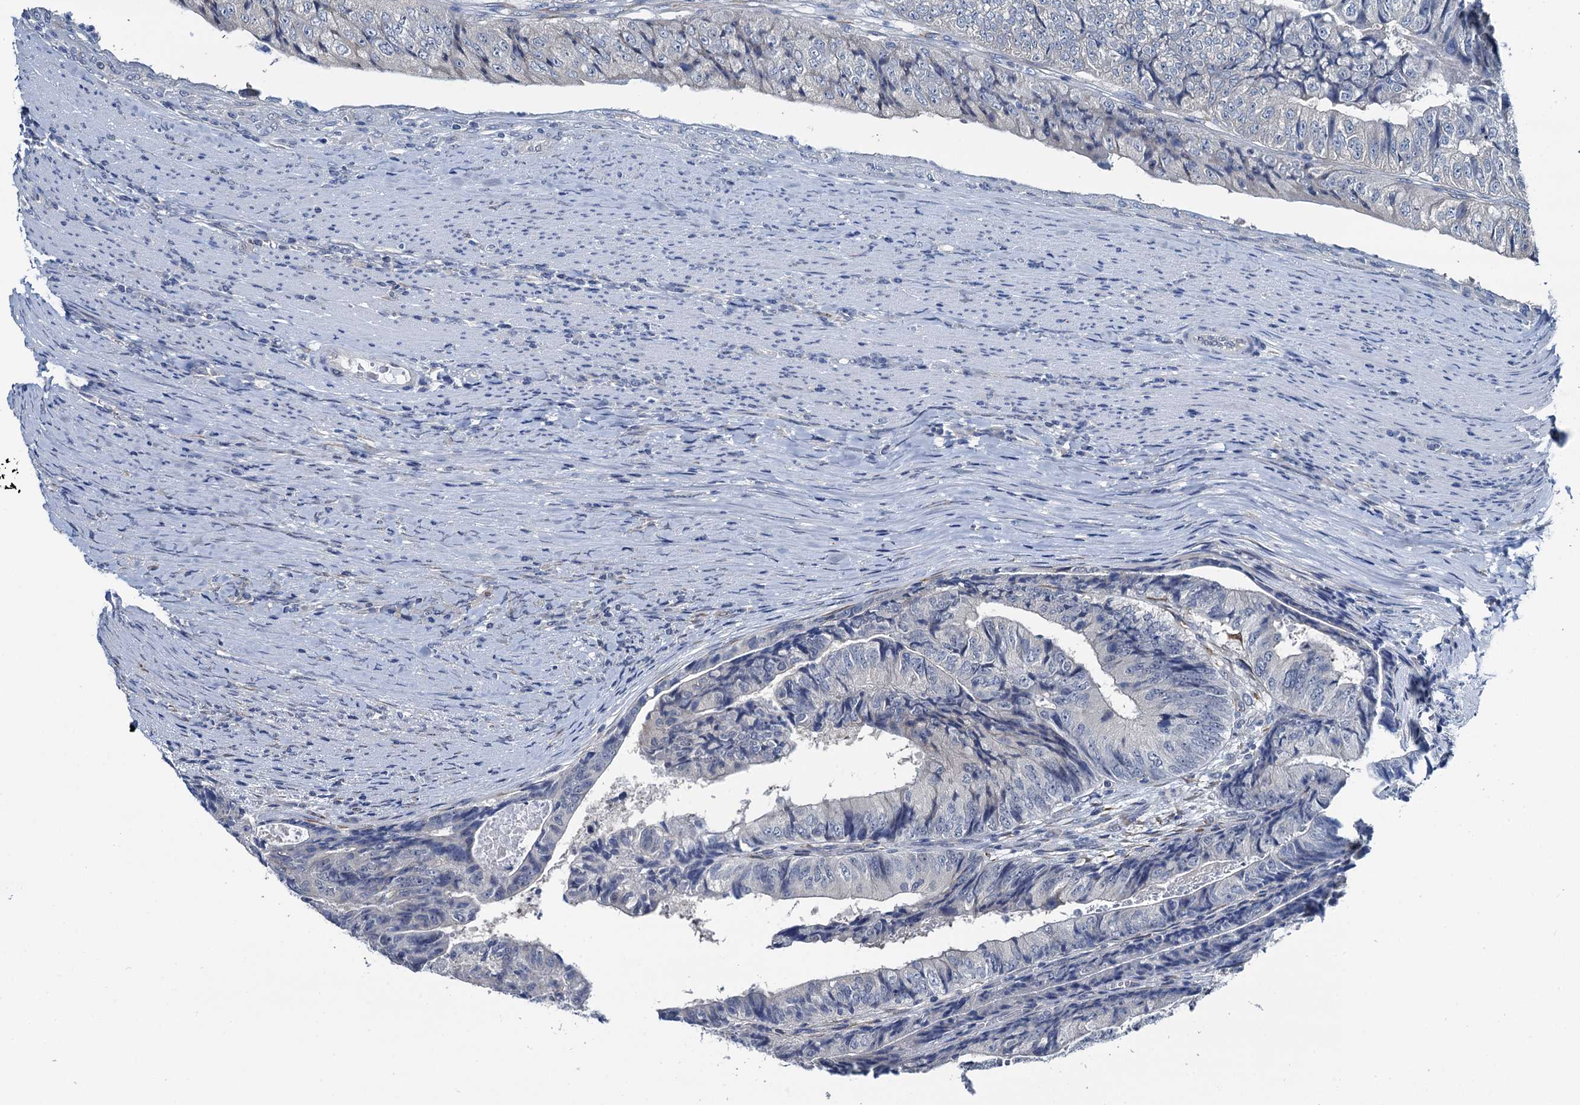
{"staining": {"intensity": "negative", "quantity": "none", "location": "none"}, "tissue": "colorectal cancer", "cell_type": "Tumor cells", "image_type": "cancer", "snomed": [{"axis": "morphology", "description": "Adenocarcinoma, NOS"}, {"axis": "topography", "description": "Colon"}], "caption": "This histopathology image is of adenocarcinoma (colorectal) stained with immunohistochemistry (IHC) to label a protein in brown with the nuclei are counter-stained blue. There is no positivity in tumor cells.", "gene": "MIOX", "patient": {"sex": "female", "age": 67}}